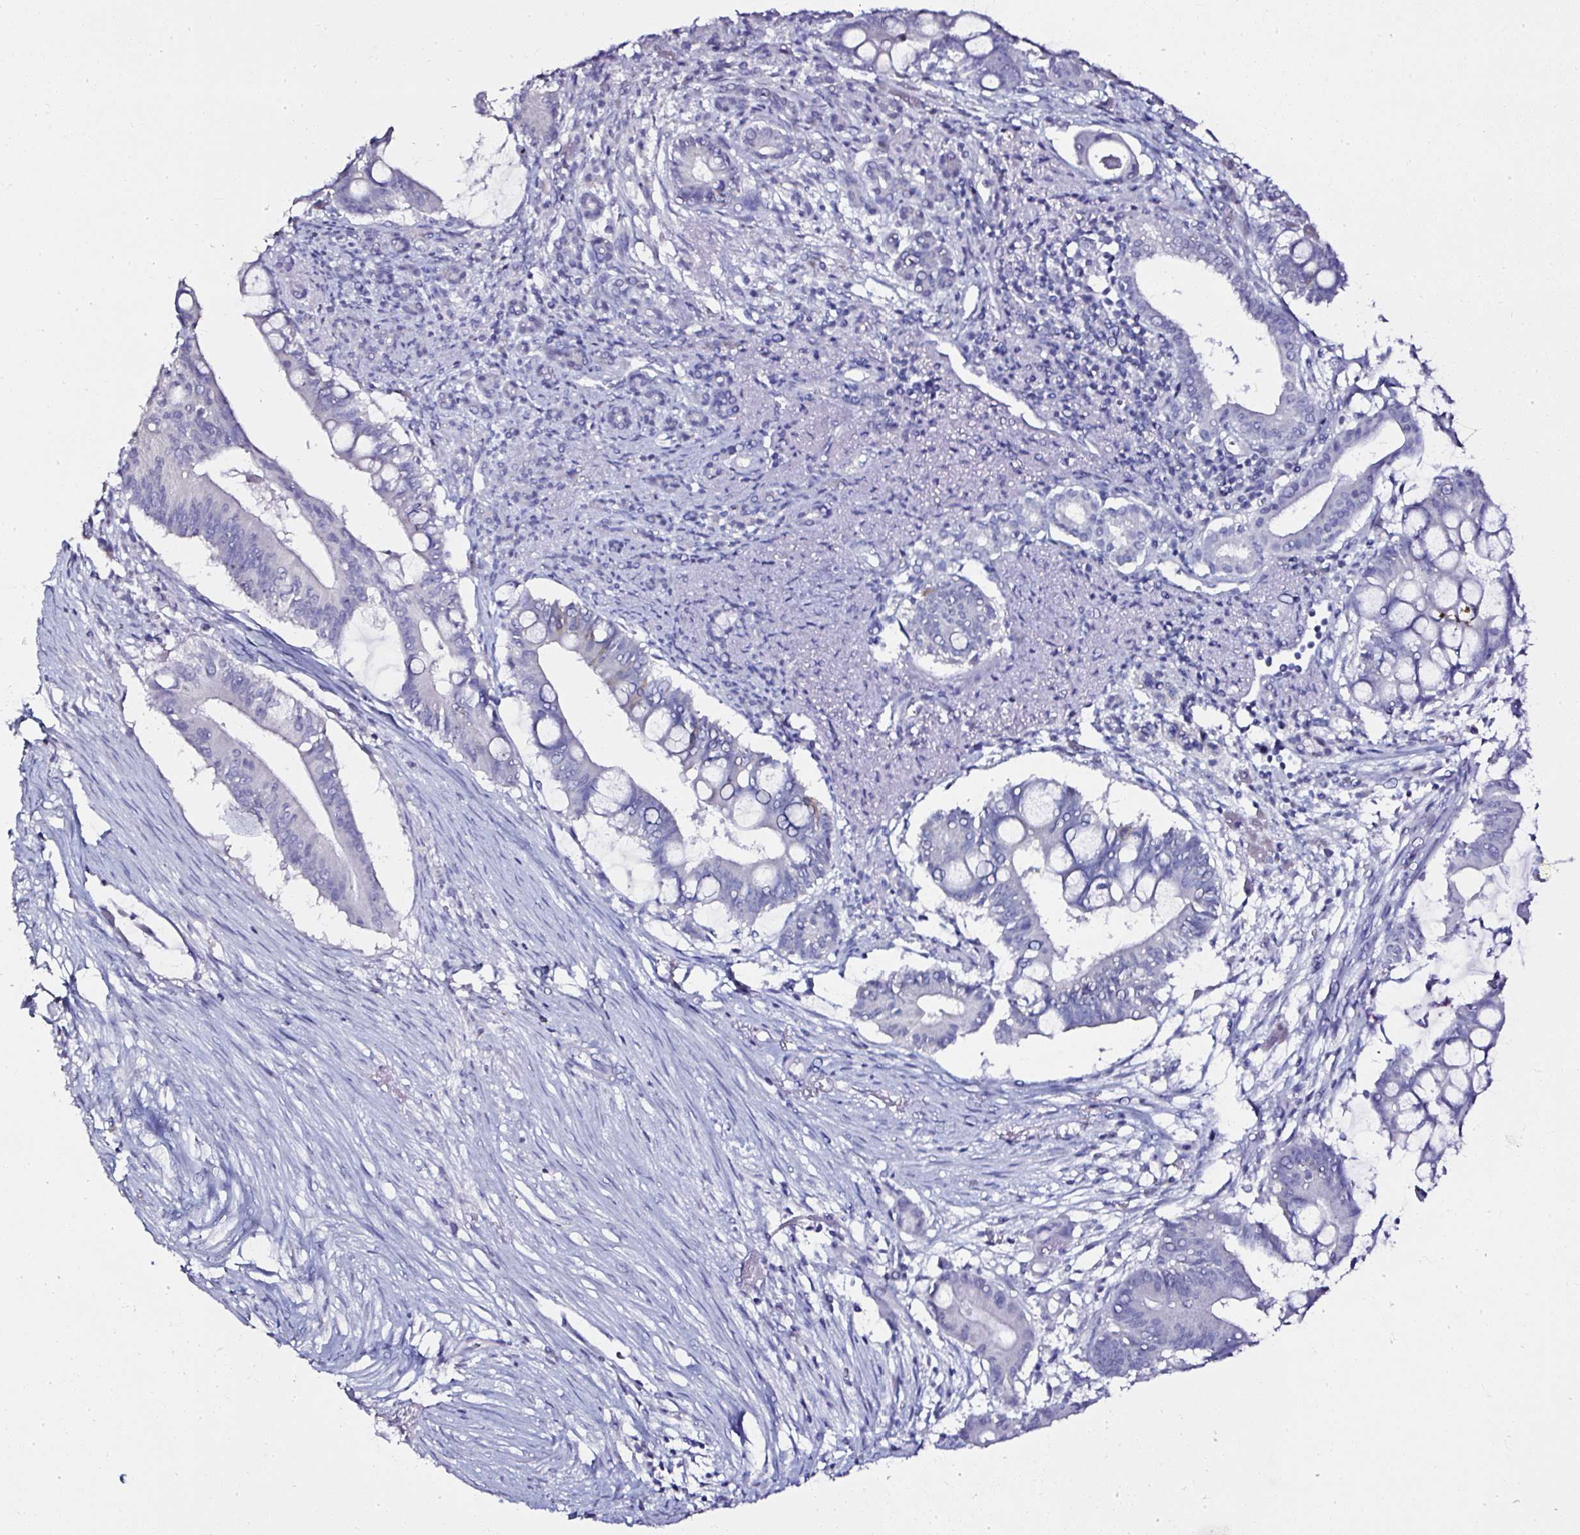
{"staining": {"intensity": "negative", "quantity": "none", "location": "none"}, "tissue": "pancreatic cancer", "cell_type": "Tumor cells", "image_type": "cancer", "snomed": [{"axis": "morphology", "description": "Adenocarcinoma, NOS"}, {"axis": "topography", "description": "Pancreas"}], "caption": "Immunohistochemical staining of pancreatic cancer exhibits no significant staining in tumor cells. (DAB immunohistochemistry (IHC) with hematoxylin counter stain).", "gene": "ATP2A1", "patient": {"sex": "male", "age": 68}}